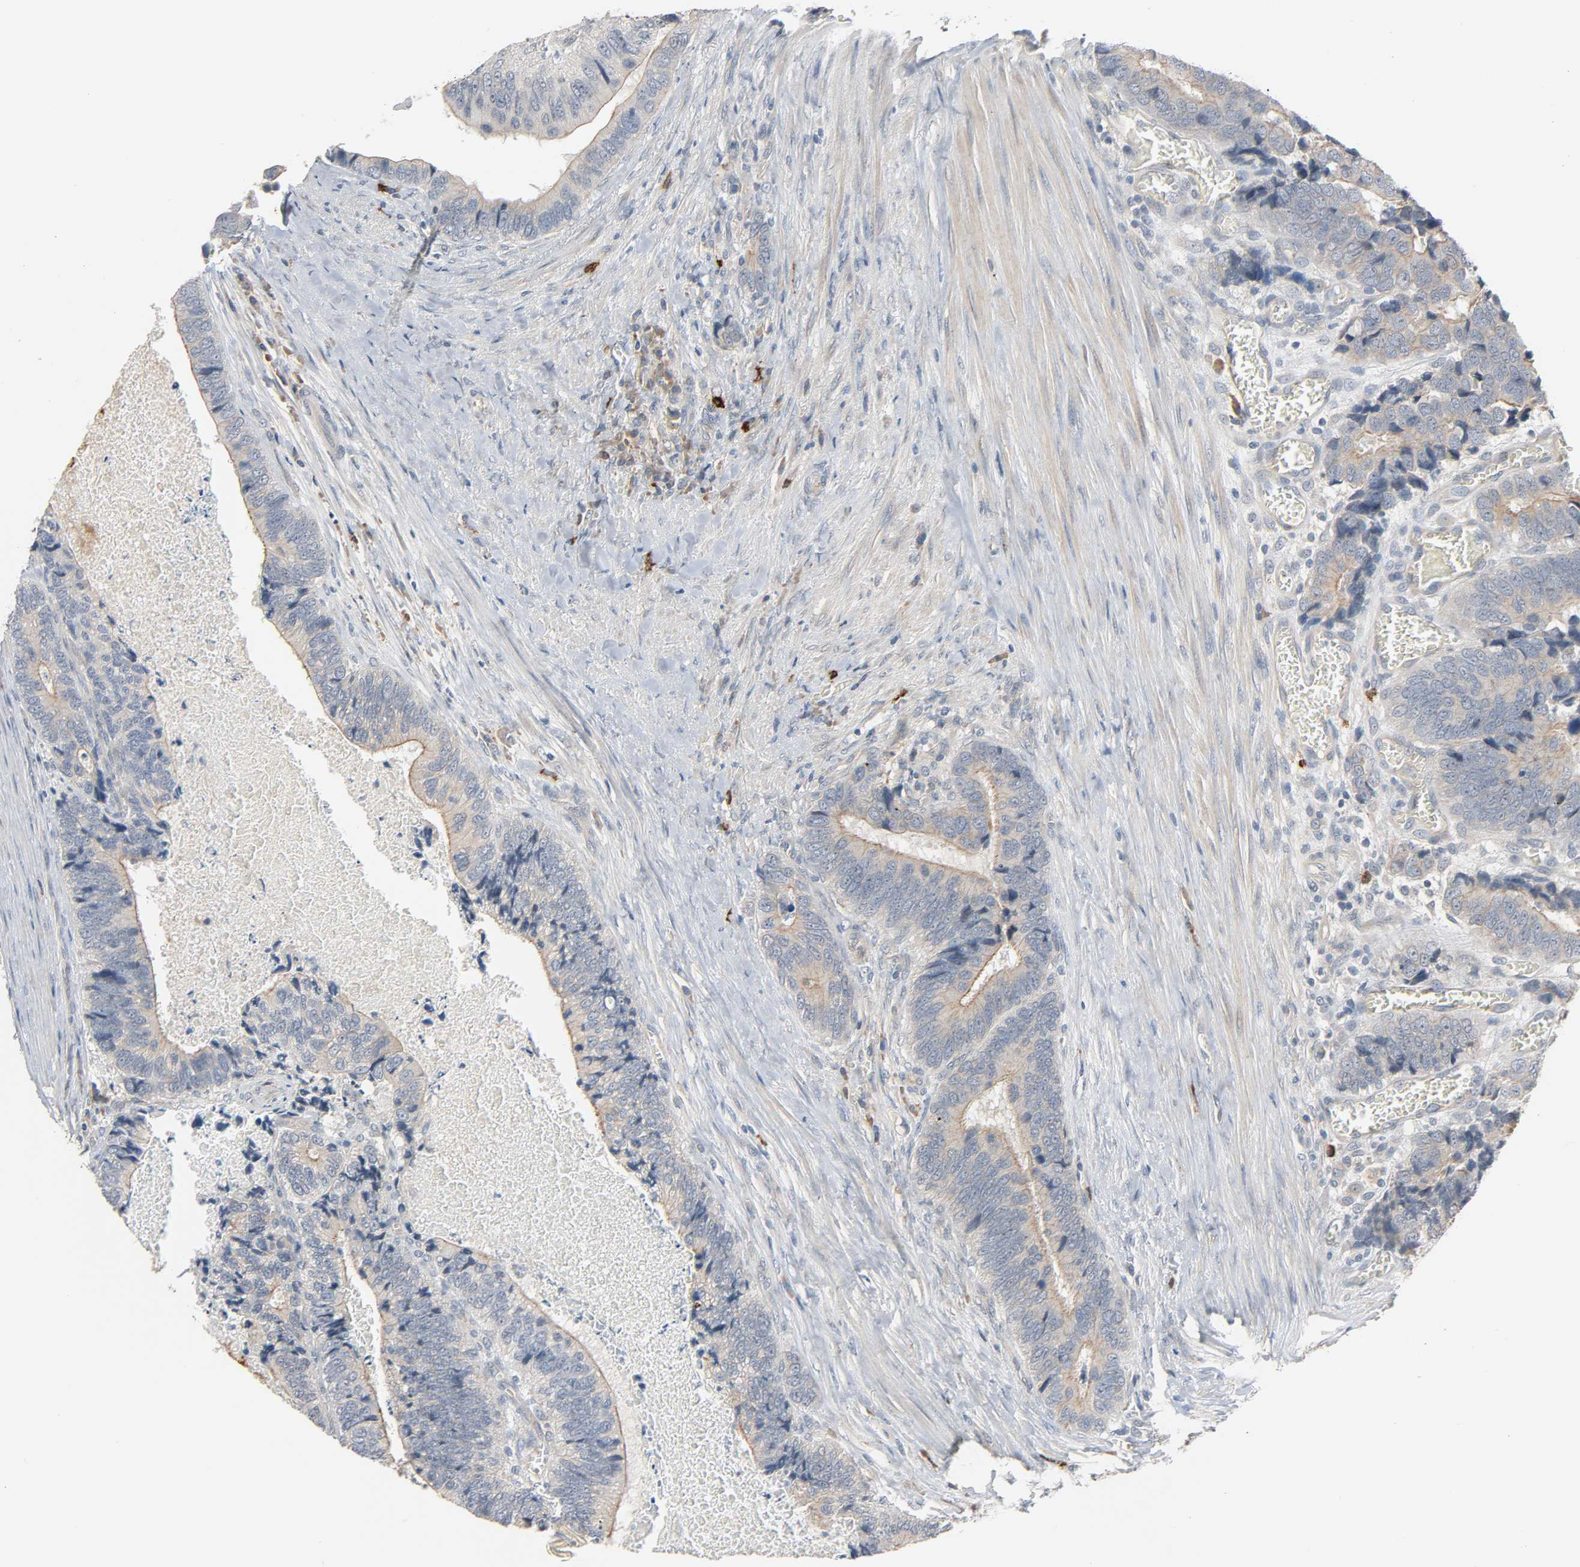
{"staining": {"intensity": "weak", "quantity": ">75%", "location": "cytoplasmic/membranous"}, "tissue": "colorectal cancer", "cell_type": "Tumor cells", "image_type": "cancer", "snomed": [{"axis": "morphology", "description": "Adenocarcinoma, NOS"}, {"axis": "topography", "description": "Colon"}], "caption": "Human colorectal adenocarcinoma stained with a protein marker displays weak staining in tumor cells.", "gene": "LIMCH1", "patient": {"sex": "male", "age": 72}}